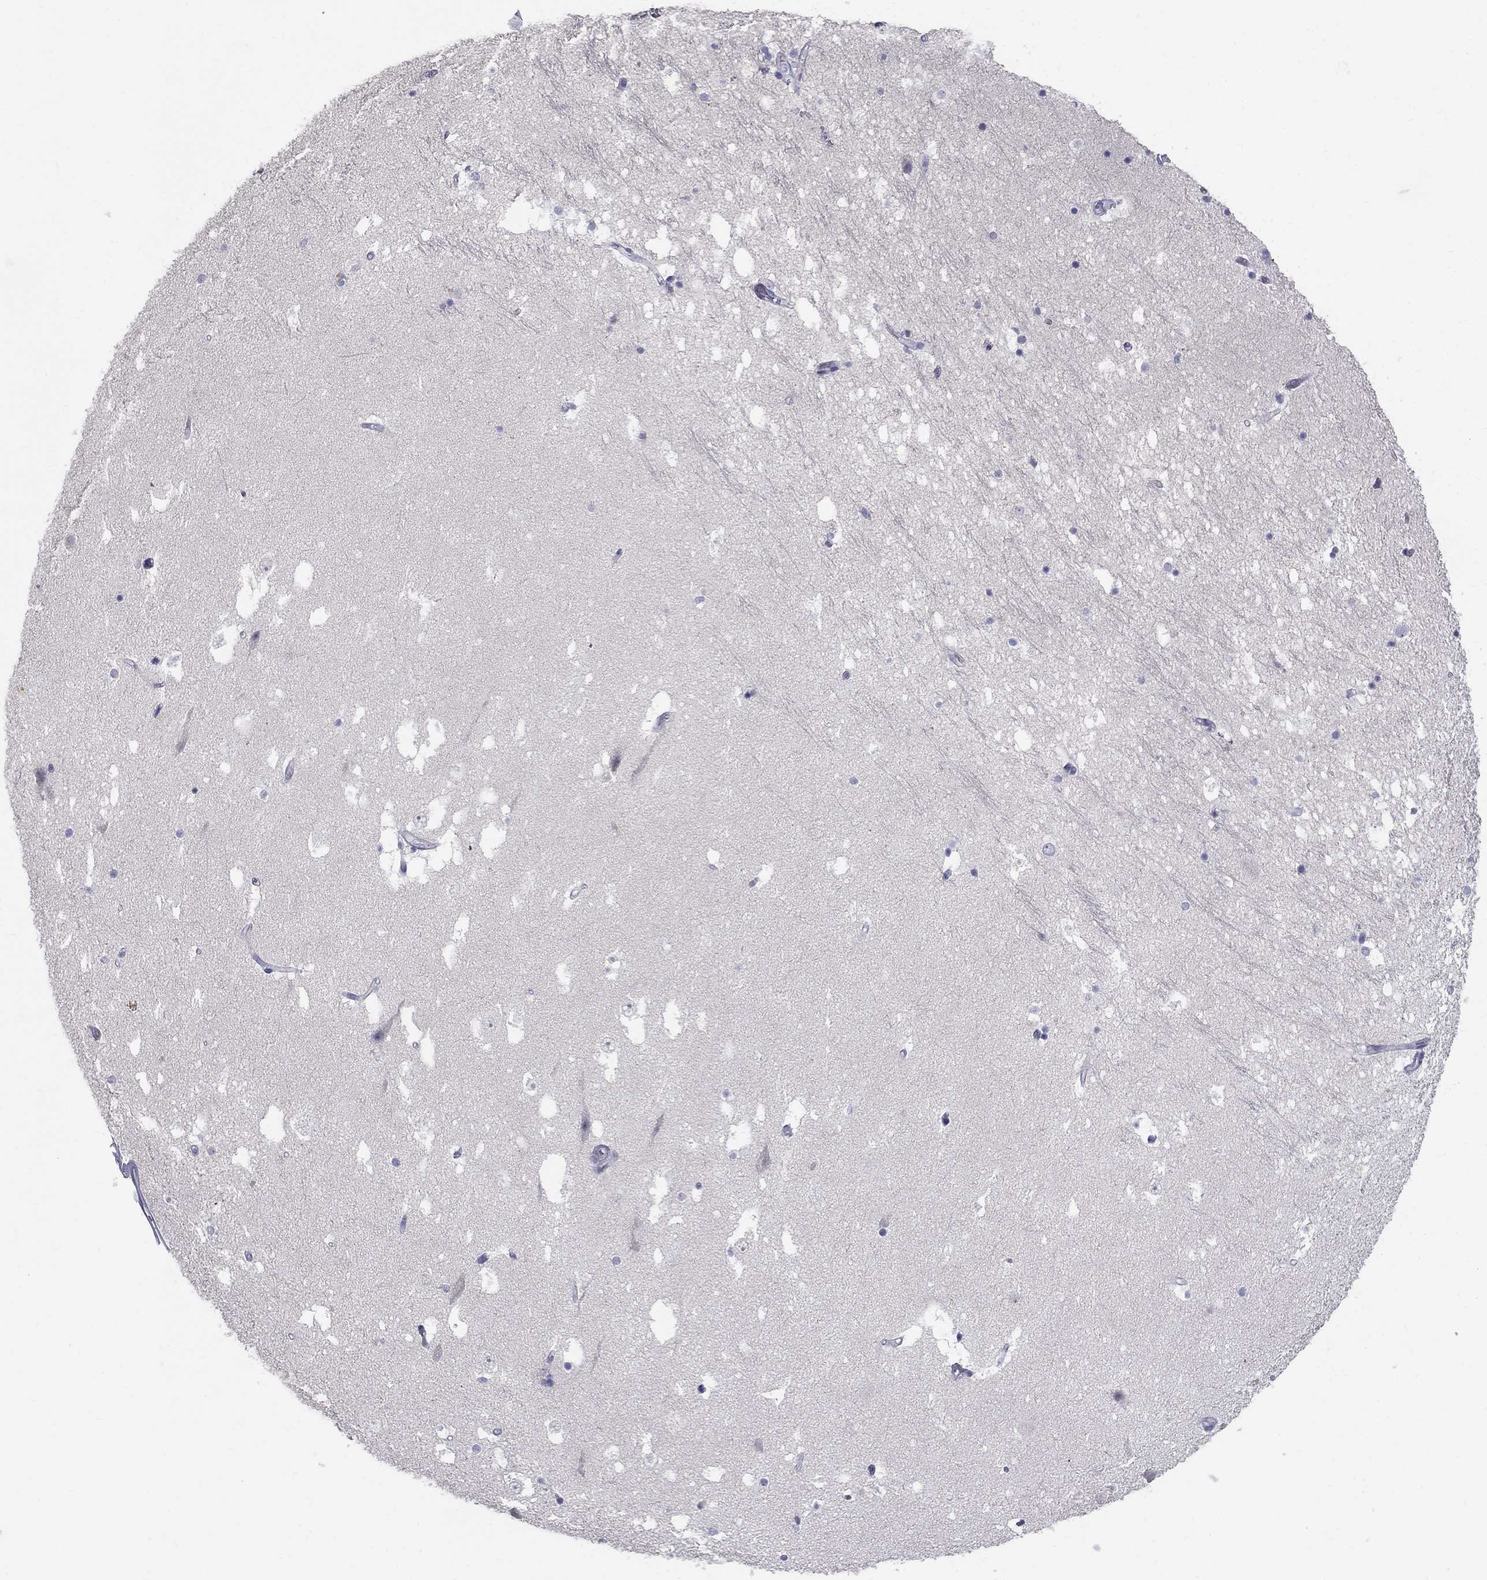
{"staining": {"intensity": "negative", "quantity": "none", "location": "none"}, "tissue": "hippocampus", "cell_type": "Glial cells", "image_type": "normal", "snomed": [{"axis": "morphology", "description": "Normal tissue, NOS"}, {"axis": "topography", "description": "Hippocampus"}], "caption": "A high-resolution micrograph shows immunohistochemistry (IHC) staining of normal hippocampus, which shows no significant expression in glial cells. The staining is performed using DAB (3,3'-diaminobenzidine) brown chromogen with nuclei counter-stained in using hematoxylin.", "gene": "TP53TG5", "patient": {"sex": "male", "age": 51}}